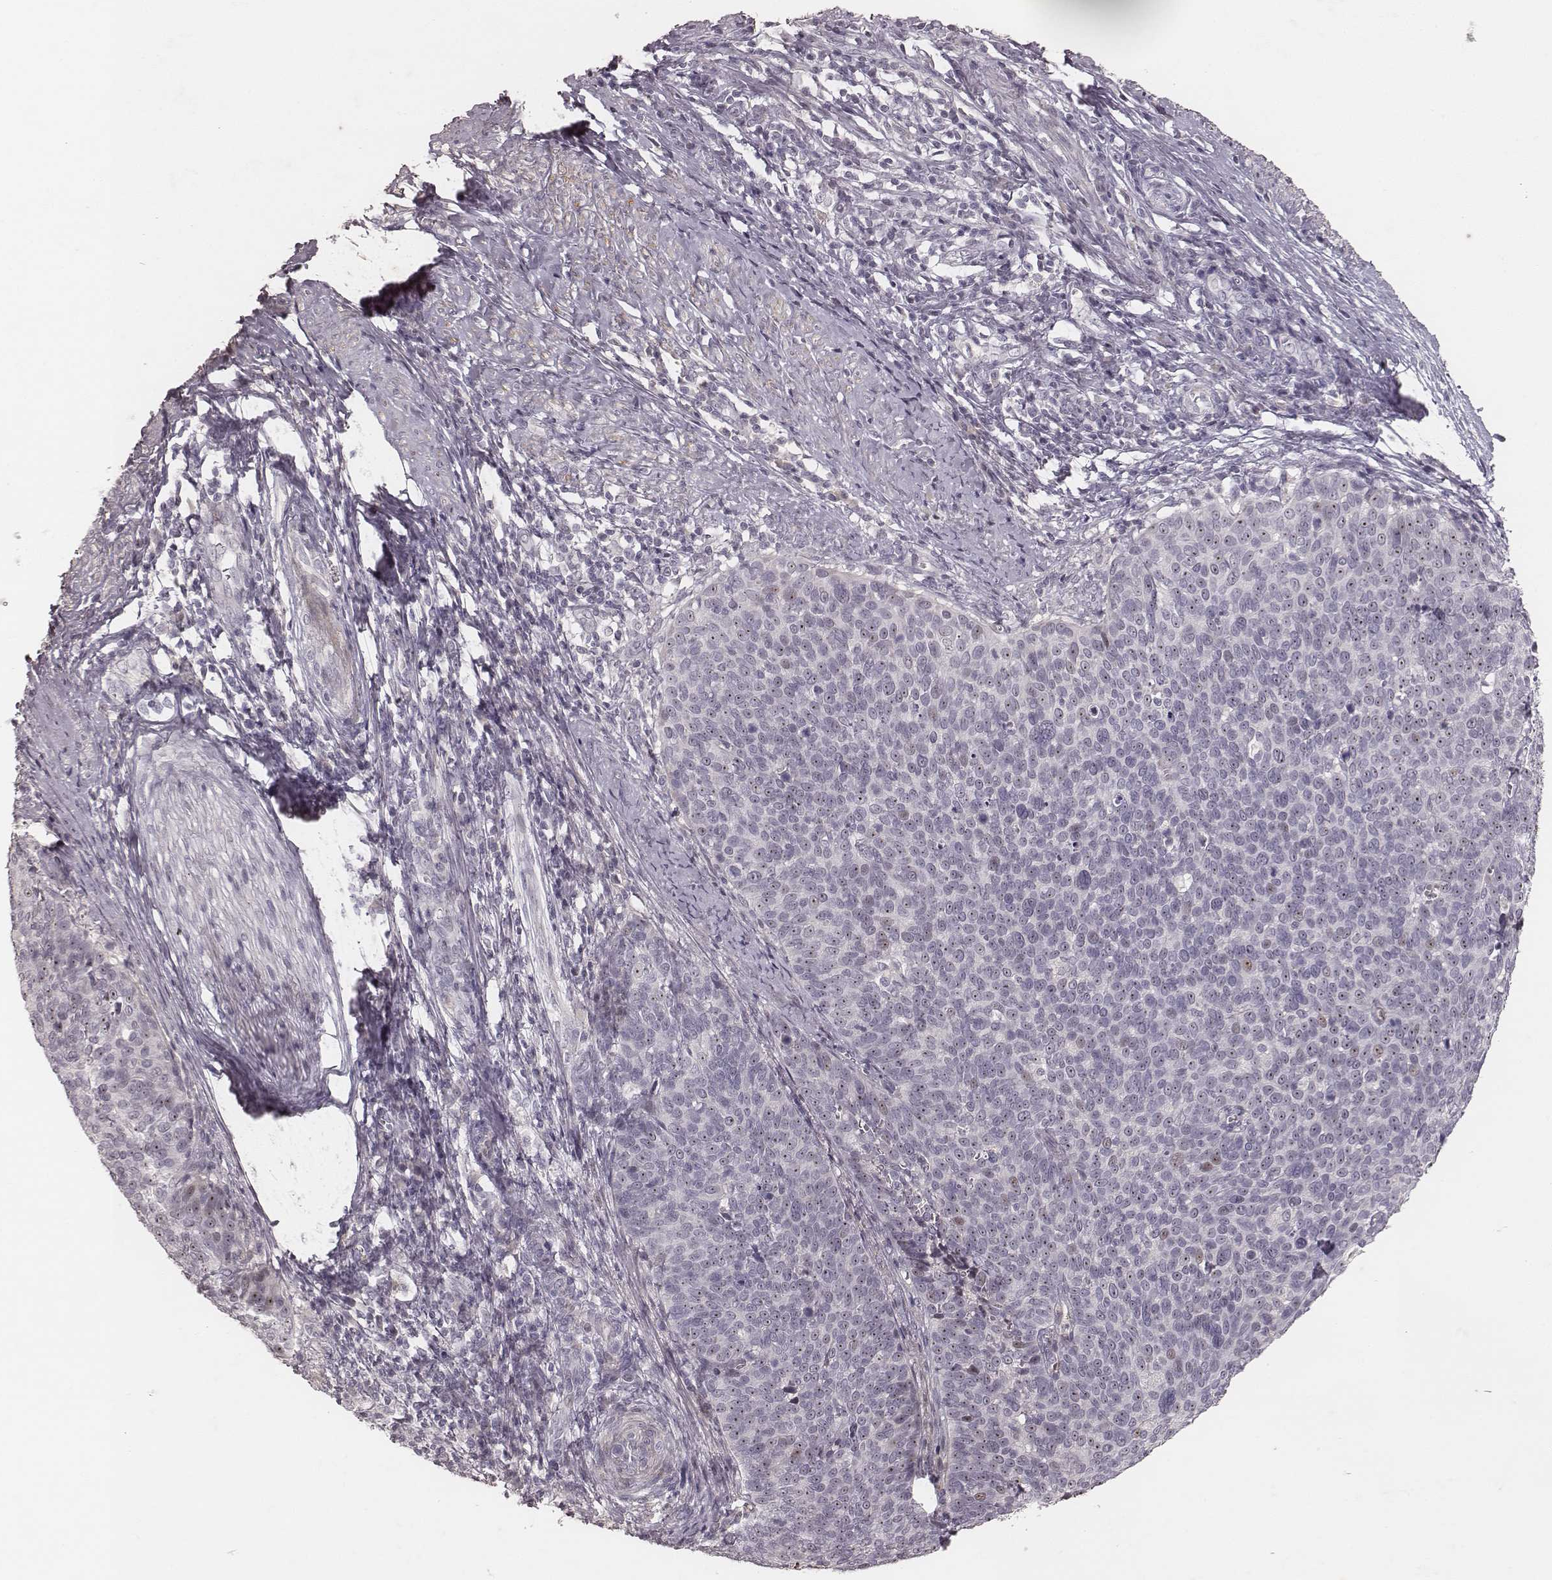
{"staining": {"intensity": "negative", "quantity": "none", "location": "none"}, "tissue": "cervical cancer", "cell_type": "Tumor cells", "image_type": "cancer", "snomed": [{"axis": "morphology", "description": "Normal tissue, NOS"}, {"axis": "morphology", "description": "Squamous cell carcinoma, NOS"}, {"axis": "topography", "description": "Cervix"}], "caption": "This is an immunohistochemistry photomicrograph of cervical squamous cell carcinoma. There is no positivity in tumor cells.", "gene": "MADCAM1", "patient": {"sex": "female", "age": 39}}